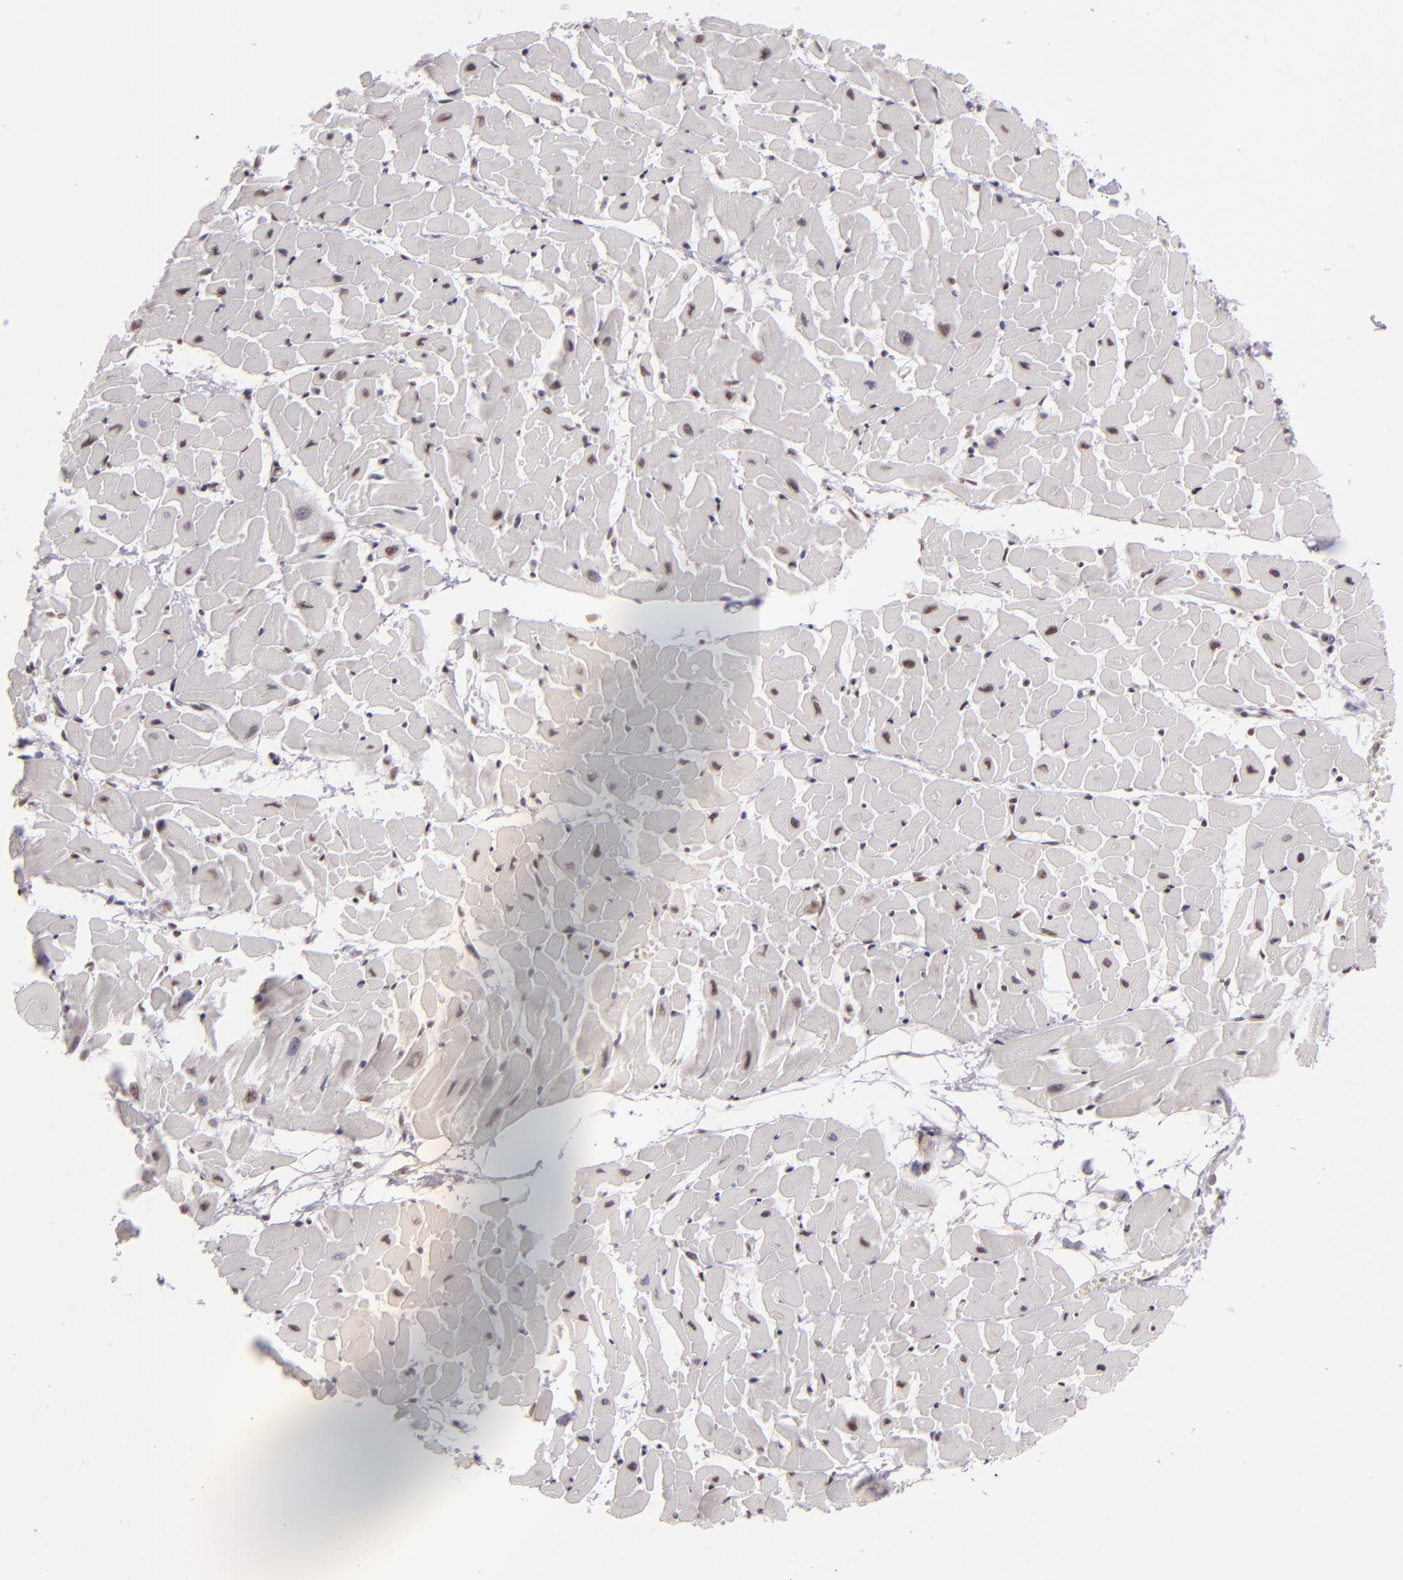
{"staining": {"intensity": "weak", "quantity": "25%-75%", "location": "nuclear"}, "tissue": "heart muscle", "cell_type": "Cardiomyocytes", "image_type": "normal", "snomed": [{"axis": "morphology", "description": "Normal tissue, NOS"}, {"axis": "topography", "description": "Heart"}], "caption": "A photomicrograph of heart muscle stained for a protein shows weak nuclear brown staining in cardiomyocytes. Immunohistochemistry stains the protein in brown and the nuclei are stained blue.", "gene": "BRD8", "patient": {"sex": "female", "age": 19}}